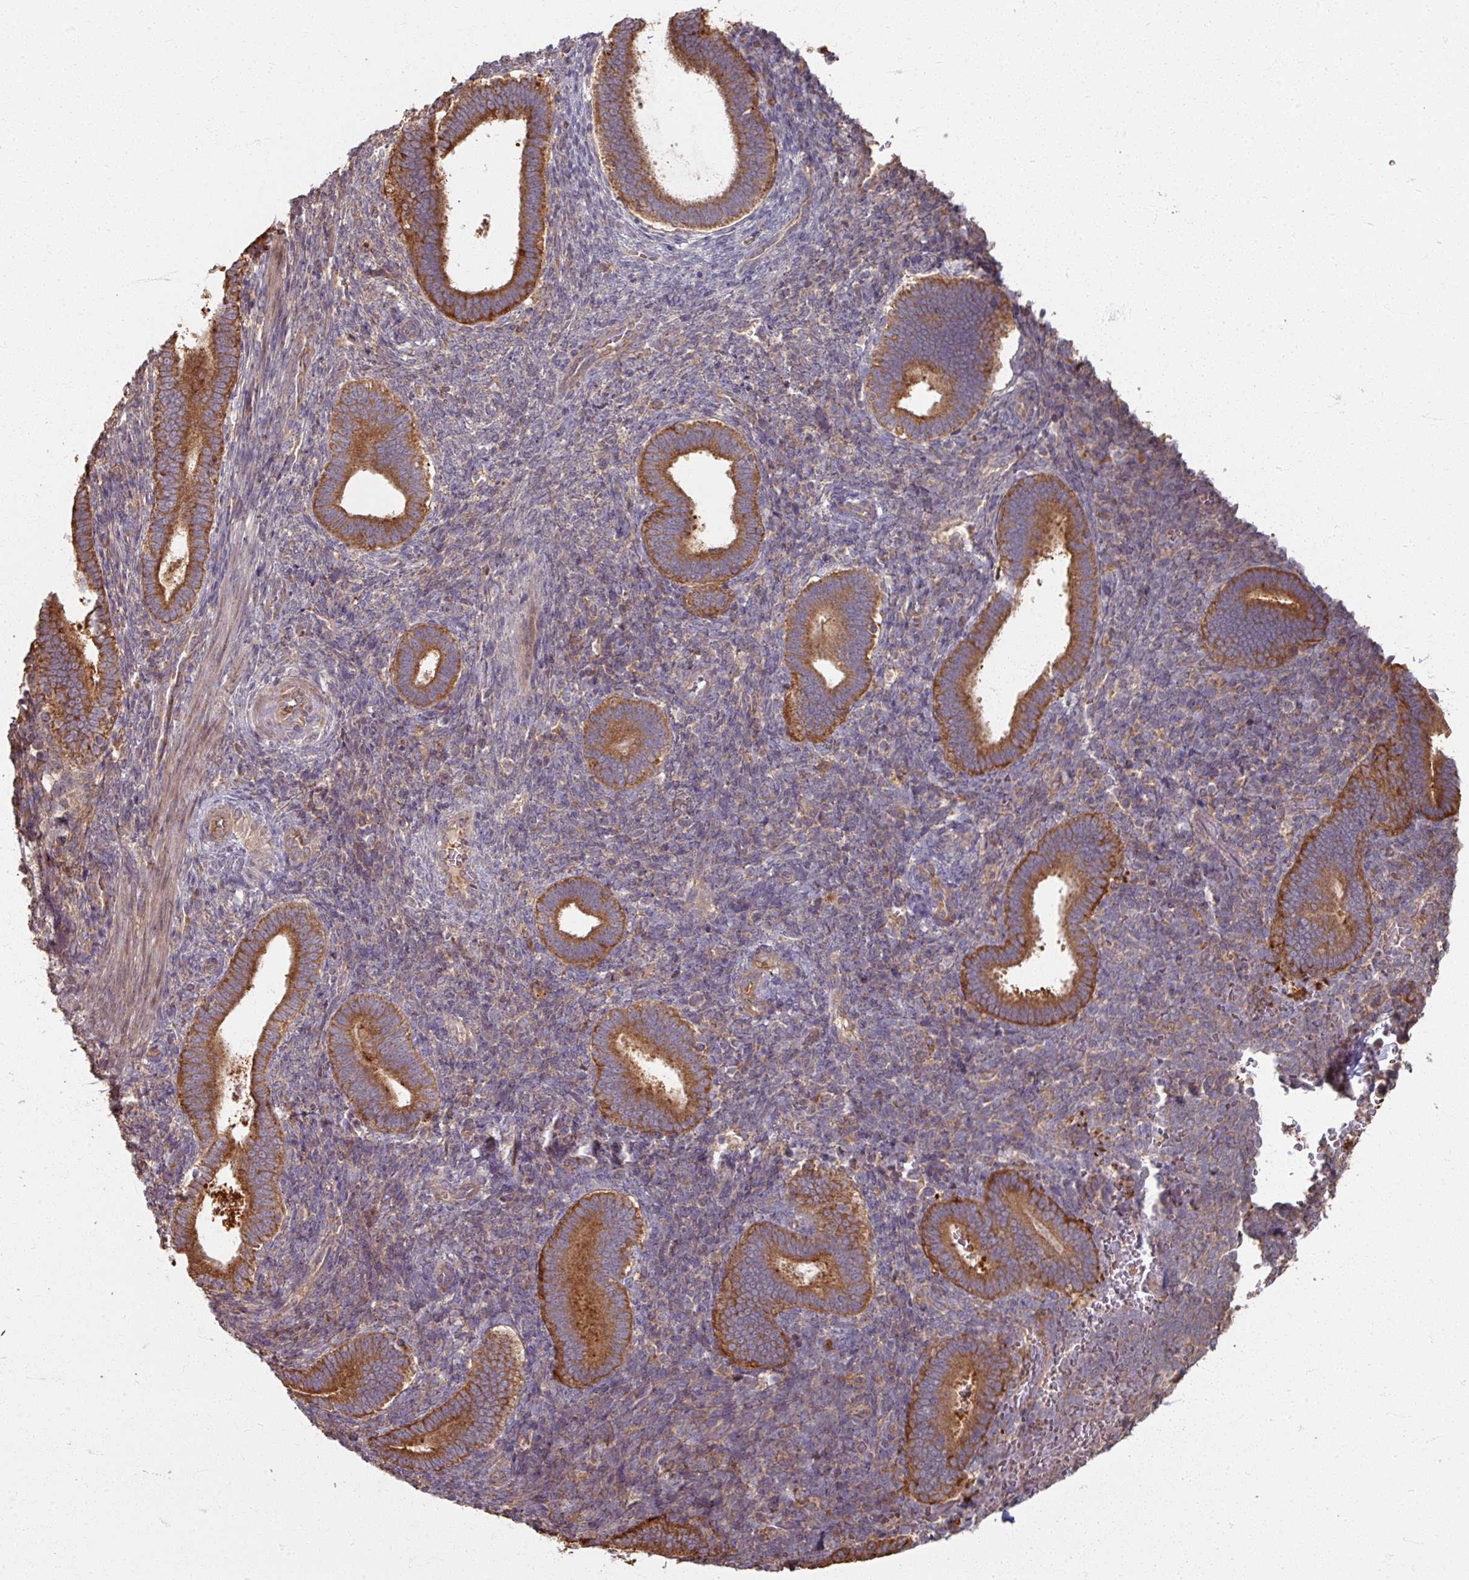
{"staining": {"intensity": "weak", "quantity": "25%-75%", "location": "cytoplasmic/membranous"}, "tissue": "endometrium", "cell_type": "Cells in endometrial stroma", "image_type": "normal", "snomed": [{"axis": "morphology", "description": "Normal tissue, NOS"}, {"axis": "topography", "description": "Endometrium"}], "caption": "Human endometrium stained for a protein (brown) reveals weak cytoplasmic/membranous positive expression in approximately 25%-75% of cells in endometrial stroma.", "gene": "CCDC68", "patient": {"sex": "female", "age": 34}}